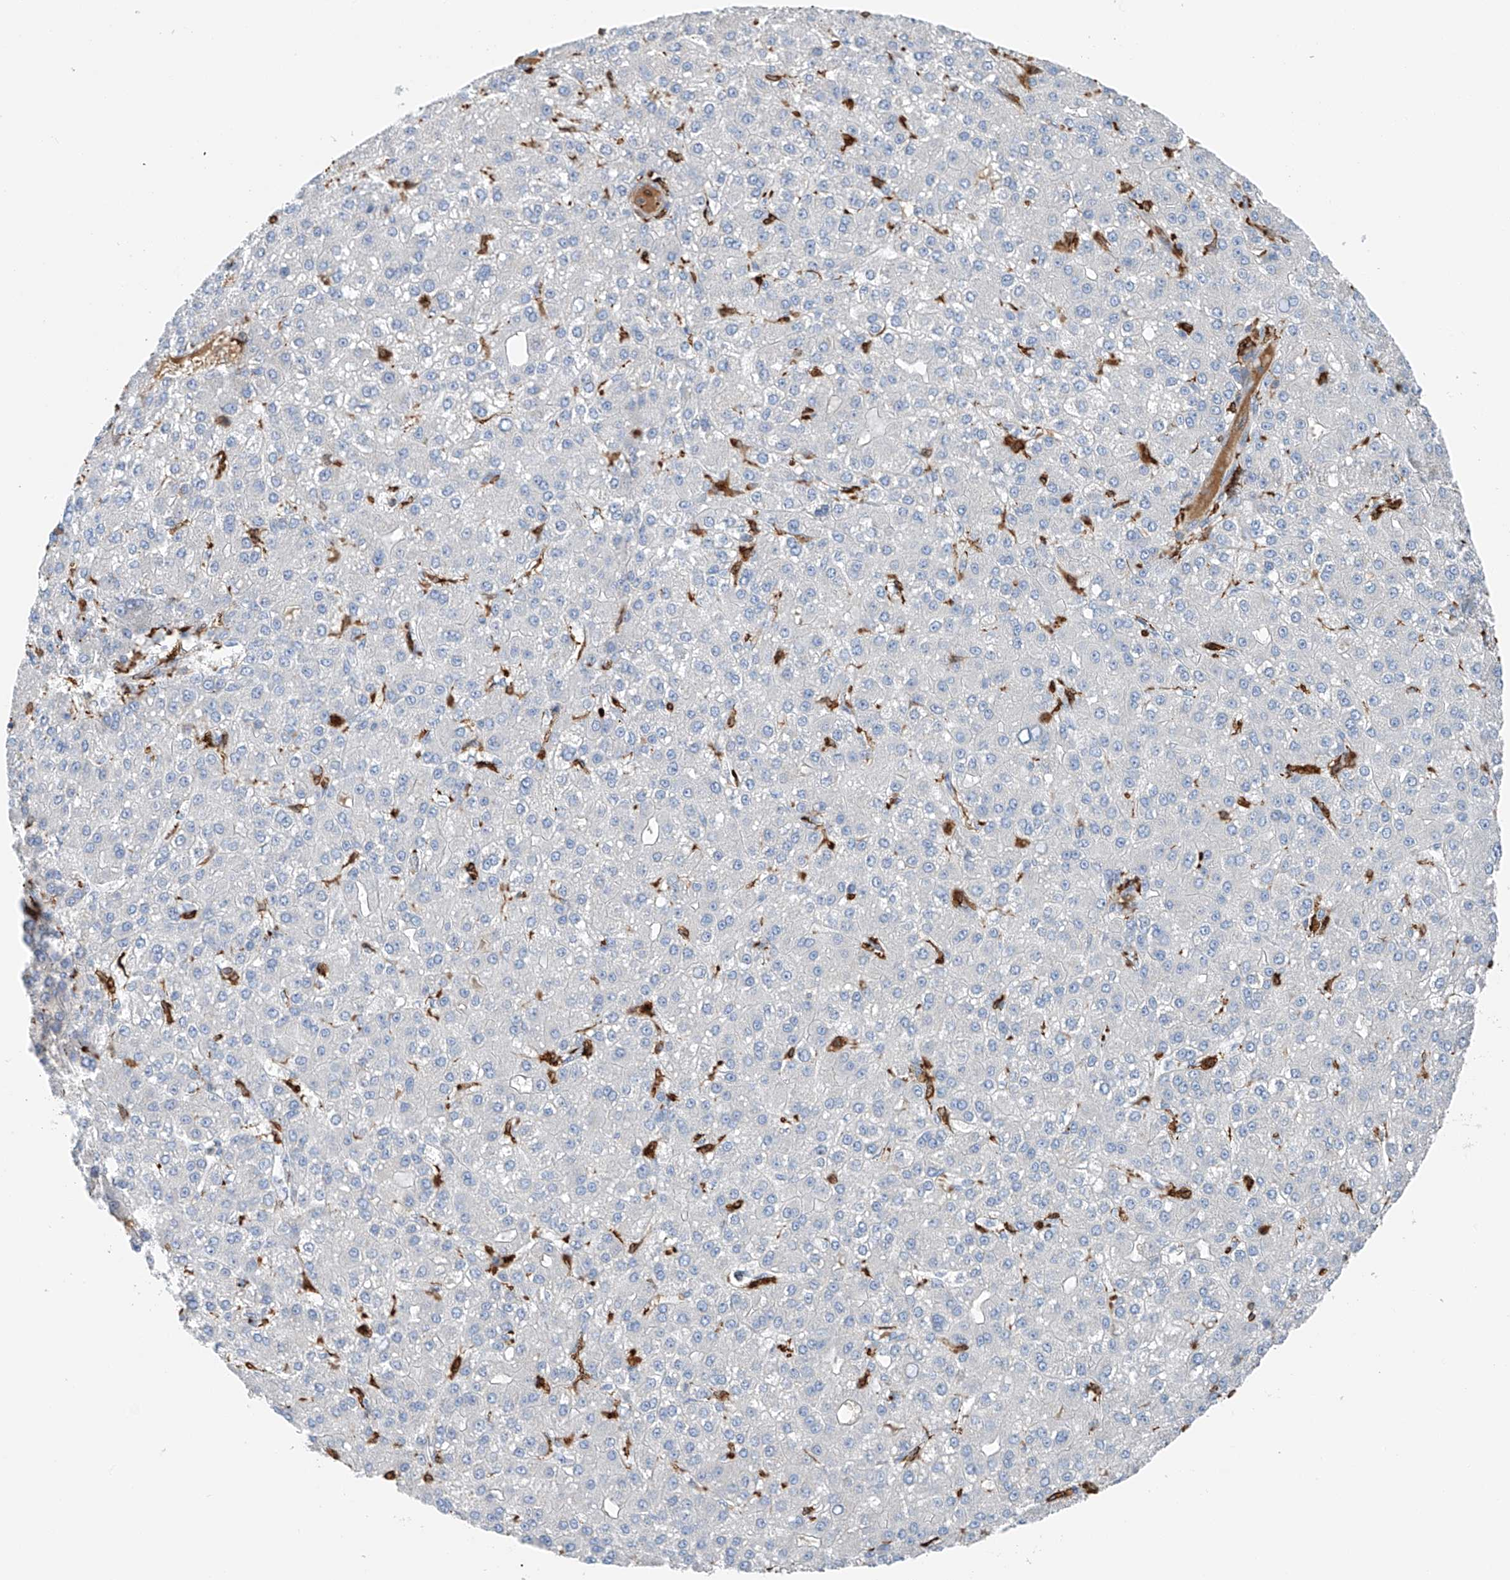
{"staining": {"intensity": "negative", "quantity": "none", "location": "none"}, "tissue": "liver cancer", "cell_type": "Tumor cells", "image_type": "cancer", "snomed": [{"axis": "morphology", "description": "Carcinoma, Hepatocellular, NOS"}, {"axis": "topography", "description": "Liver"}], "caption": "Immunohistochemistry photomicrograph of hepatocellular carcinoma (liver) stained for a protein (brown), which exhibits no expression in tumor cells. (DAB immunohistochemistry (IHC) with hematoxylin counter stain).", "gene": "TBXAS1", "patient": {"sex": "male", "age": 67}}